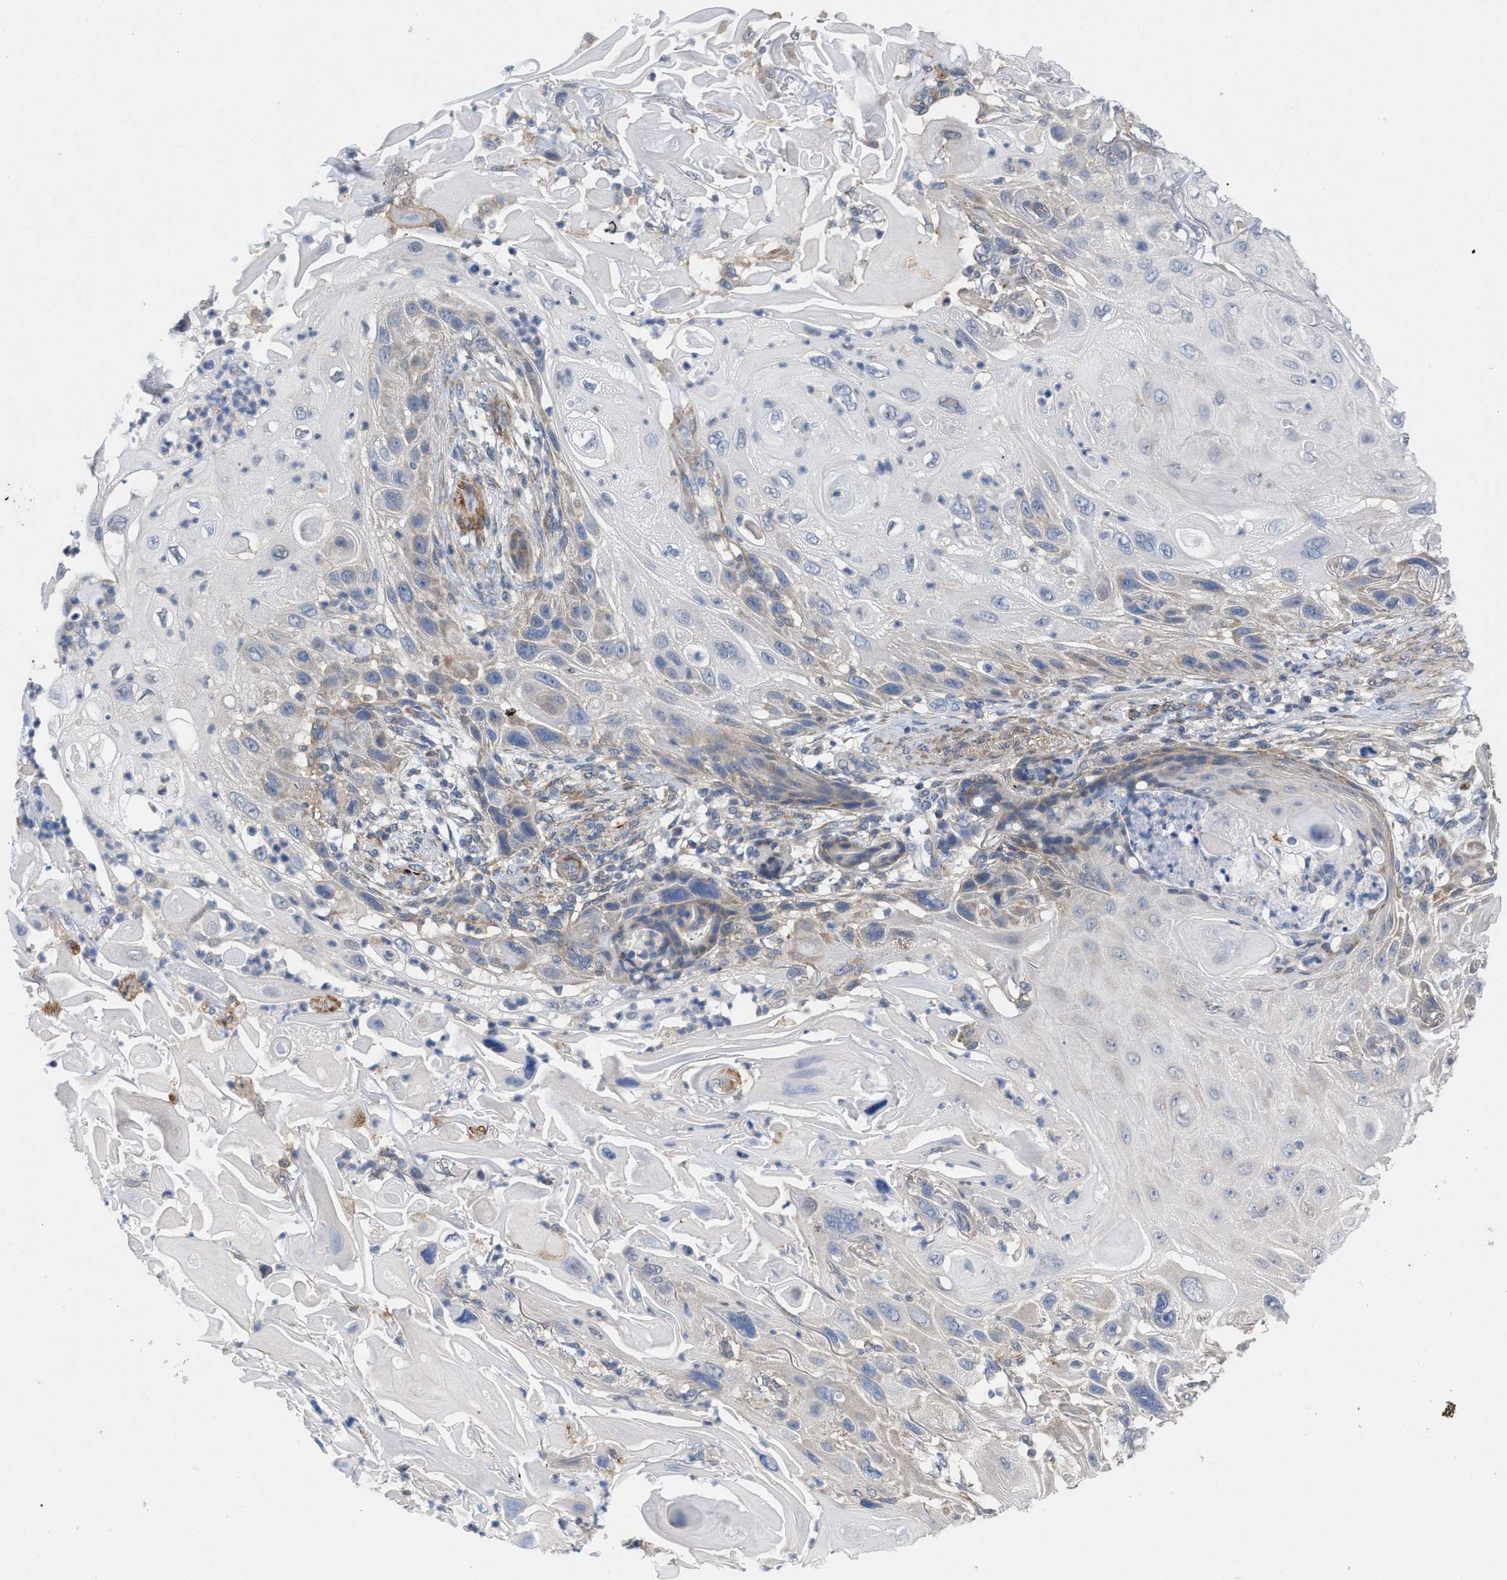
{"staining": {"intensity": "negative", "quantity": "none", "location": "none"}, "tissue": "skin cancer", "cell_type": "Tumor cells", "image_type": "cancer", "snomed": [{"axis": "morphology", "description": "Squamous cell carcinoma, NOS"}, {"axis": "topography", "description": "Skin"}], "caption": "The photomicrograph displays no significant staining in tumor cells of skin squamous cell carcinoma.", "gene": "TMEM131", "patient": {"sex": "female", "age": 77}}